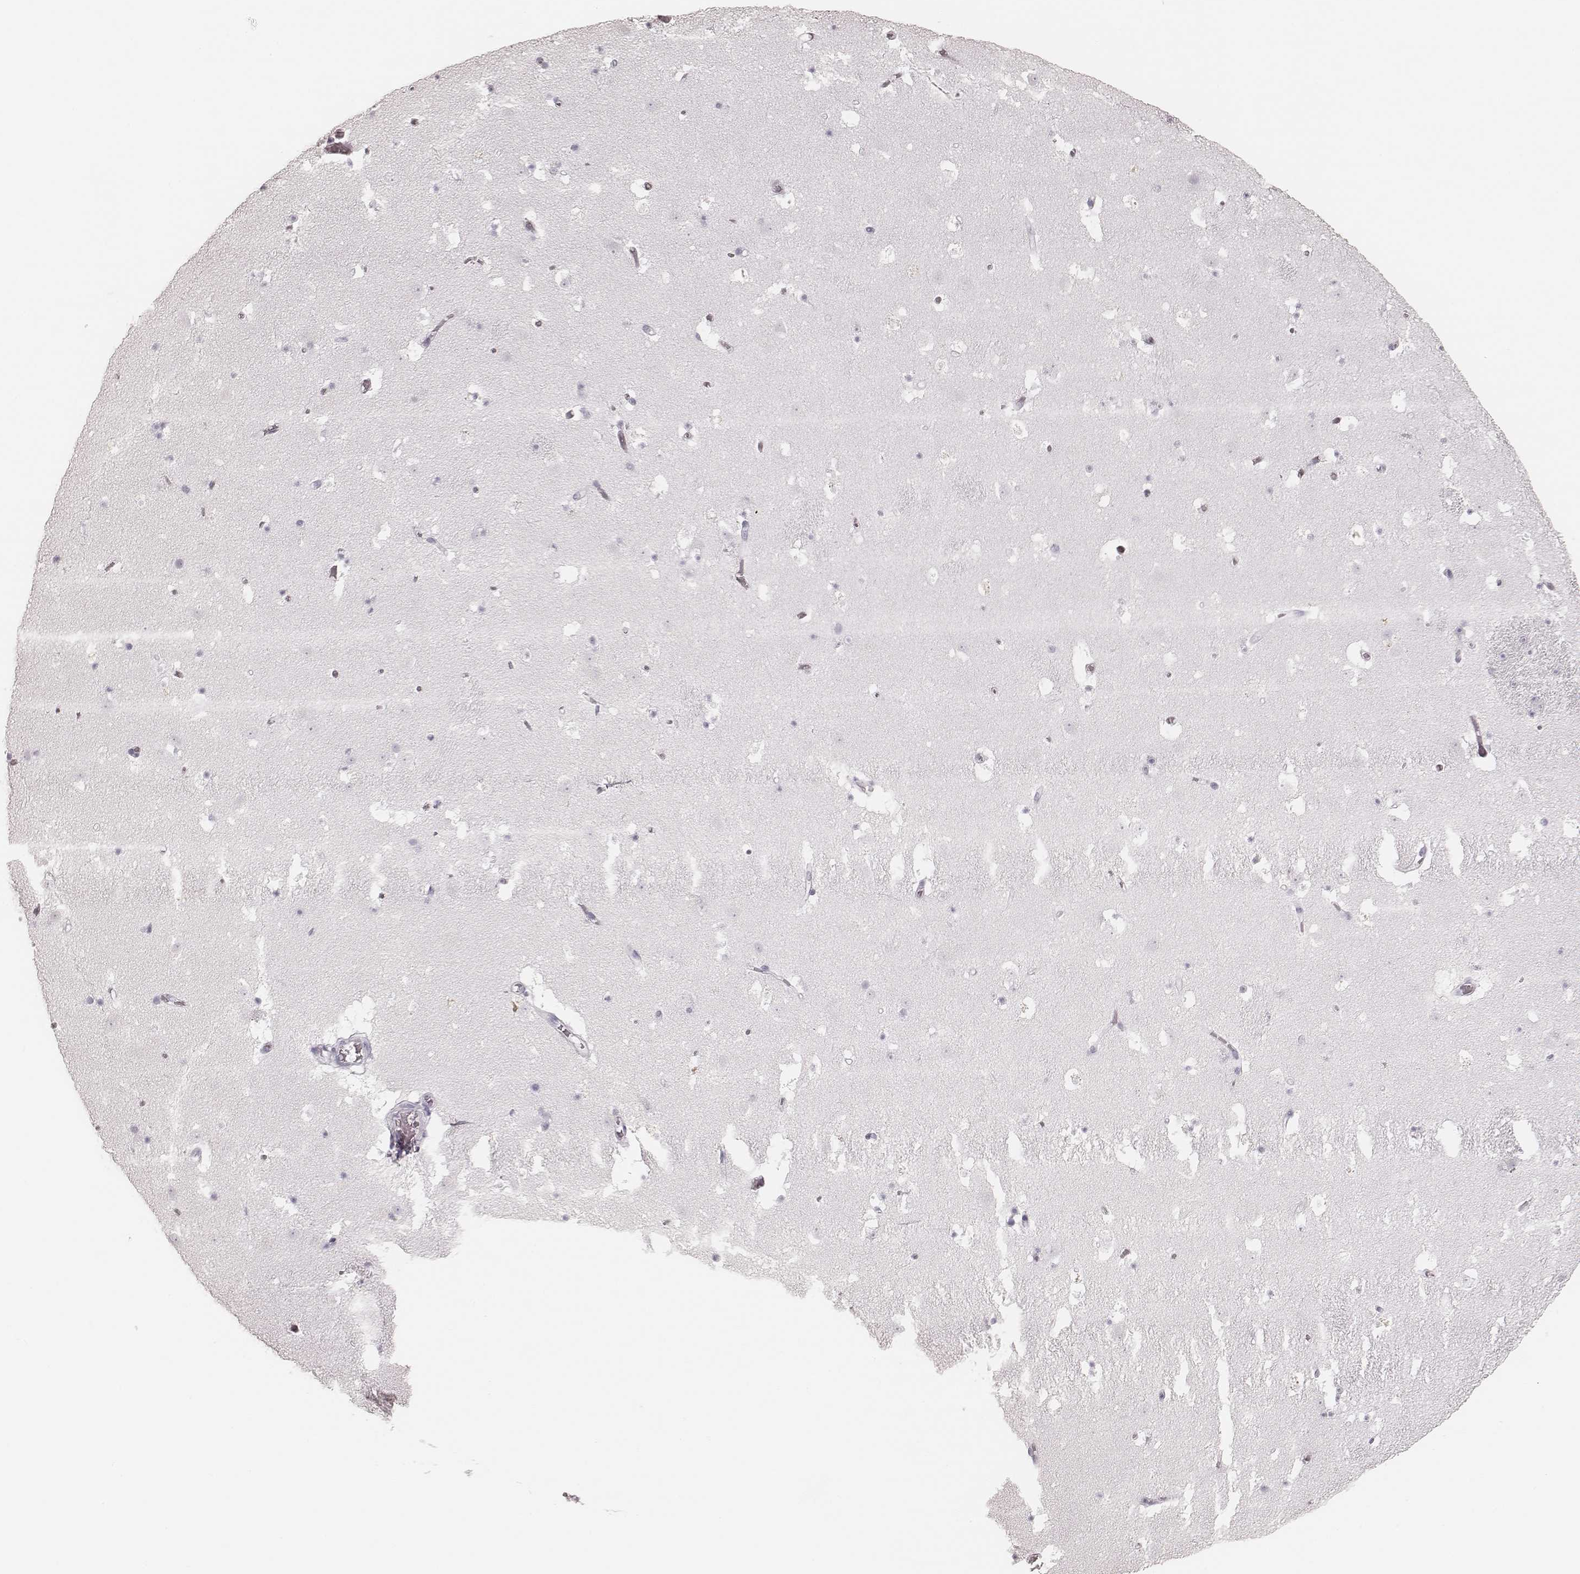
{"staining": {"intensity": "negative", "quantity": "none", "location": "none"}, "tissue": "caudate", "cell_type": "Glial cells", "image_type": "normal", "snomed": [{"axis": "morphology", "description": "Normal tissue, NOS"}, {"axis": "topography", "description": "Lateral ventricle wall"}], "caption": "There is no significant staining in glial cells of caudate.", "gene": "KRT82", "patient": {"sex": "female", "age": 42}}